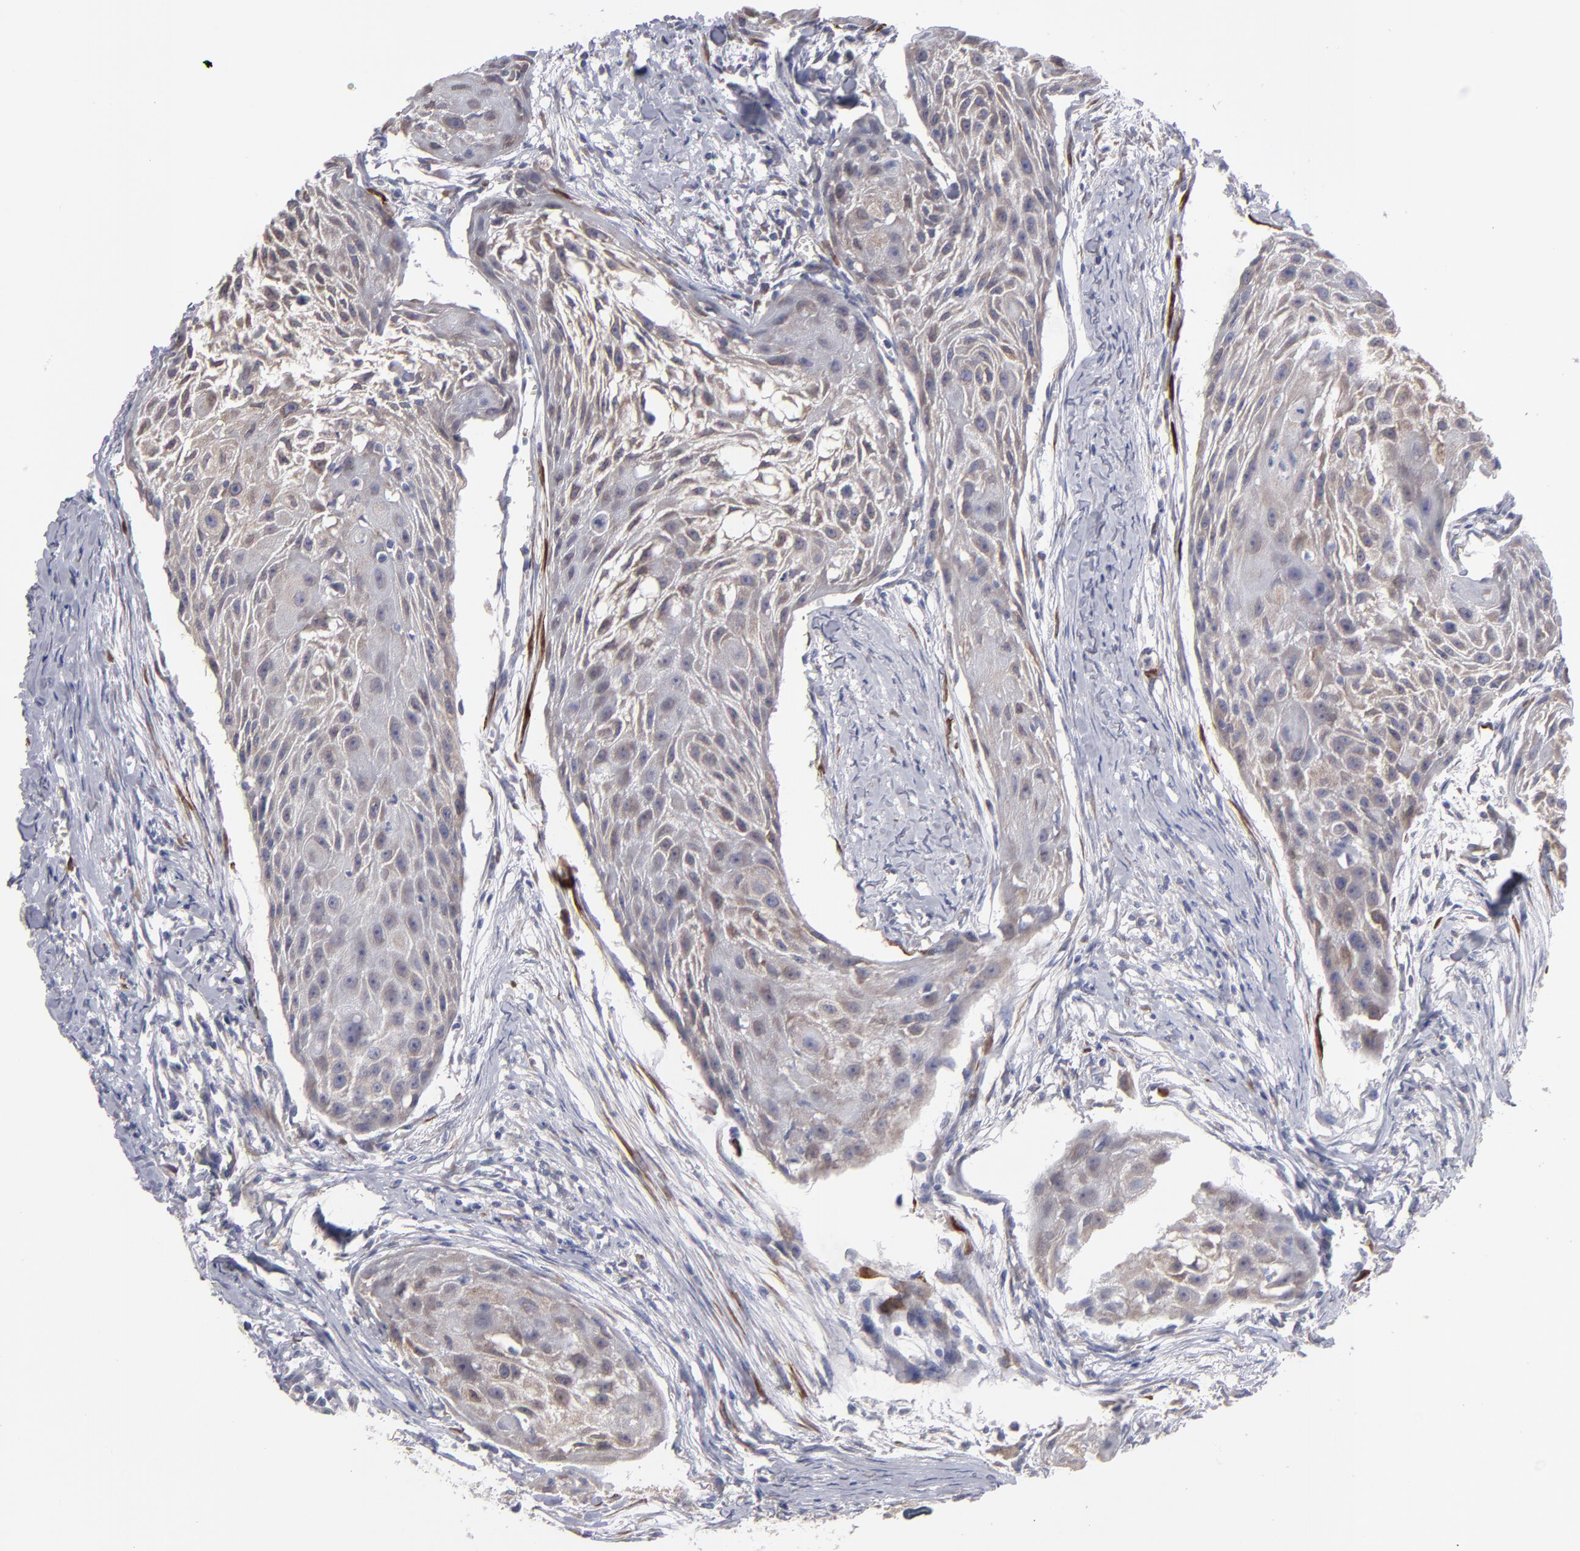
{"staining": {"intensity": "weak", "quantity": "25%-75%", "location": "cytoplasmic/membranous"}, "tissue": "head and neck cancer", "cell_type": "Tumor cells", "image_type": "cancer", "snomed": [{"axis": "morphology", "description": "Squamous cell carcinoma, NOS"}, {"axis": "topography", "description": "Head-Neck"}], "caption": "The histopathology image exhibits immunohistochemical staining of head and neck squamous cell carcinoma. There is weak cytoplasmic/membranous staining is seen in about 25%-75% of tumor cells.", "gene": "SLMAP", "patient": {"sex": "male", "age": 64}}